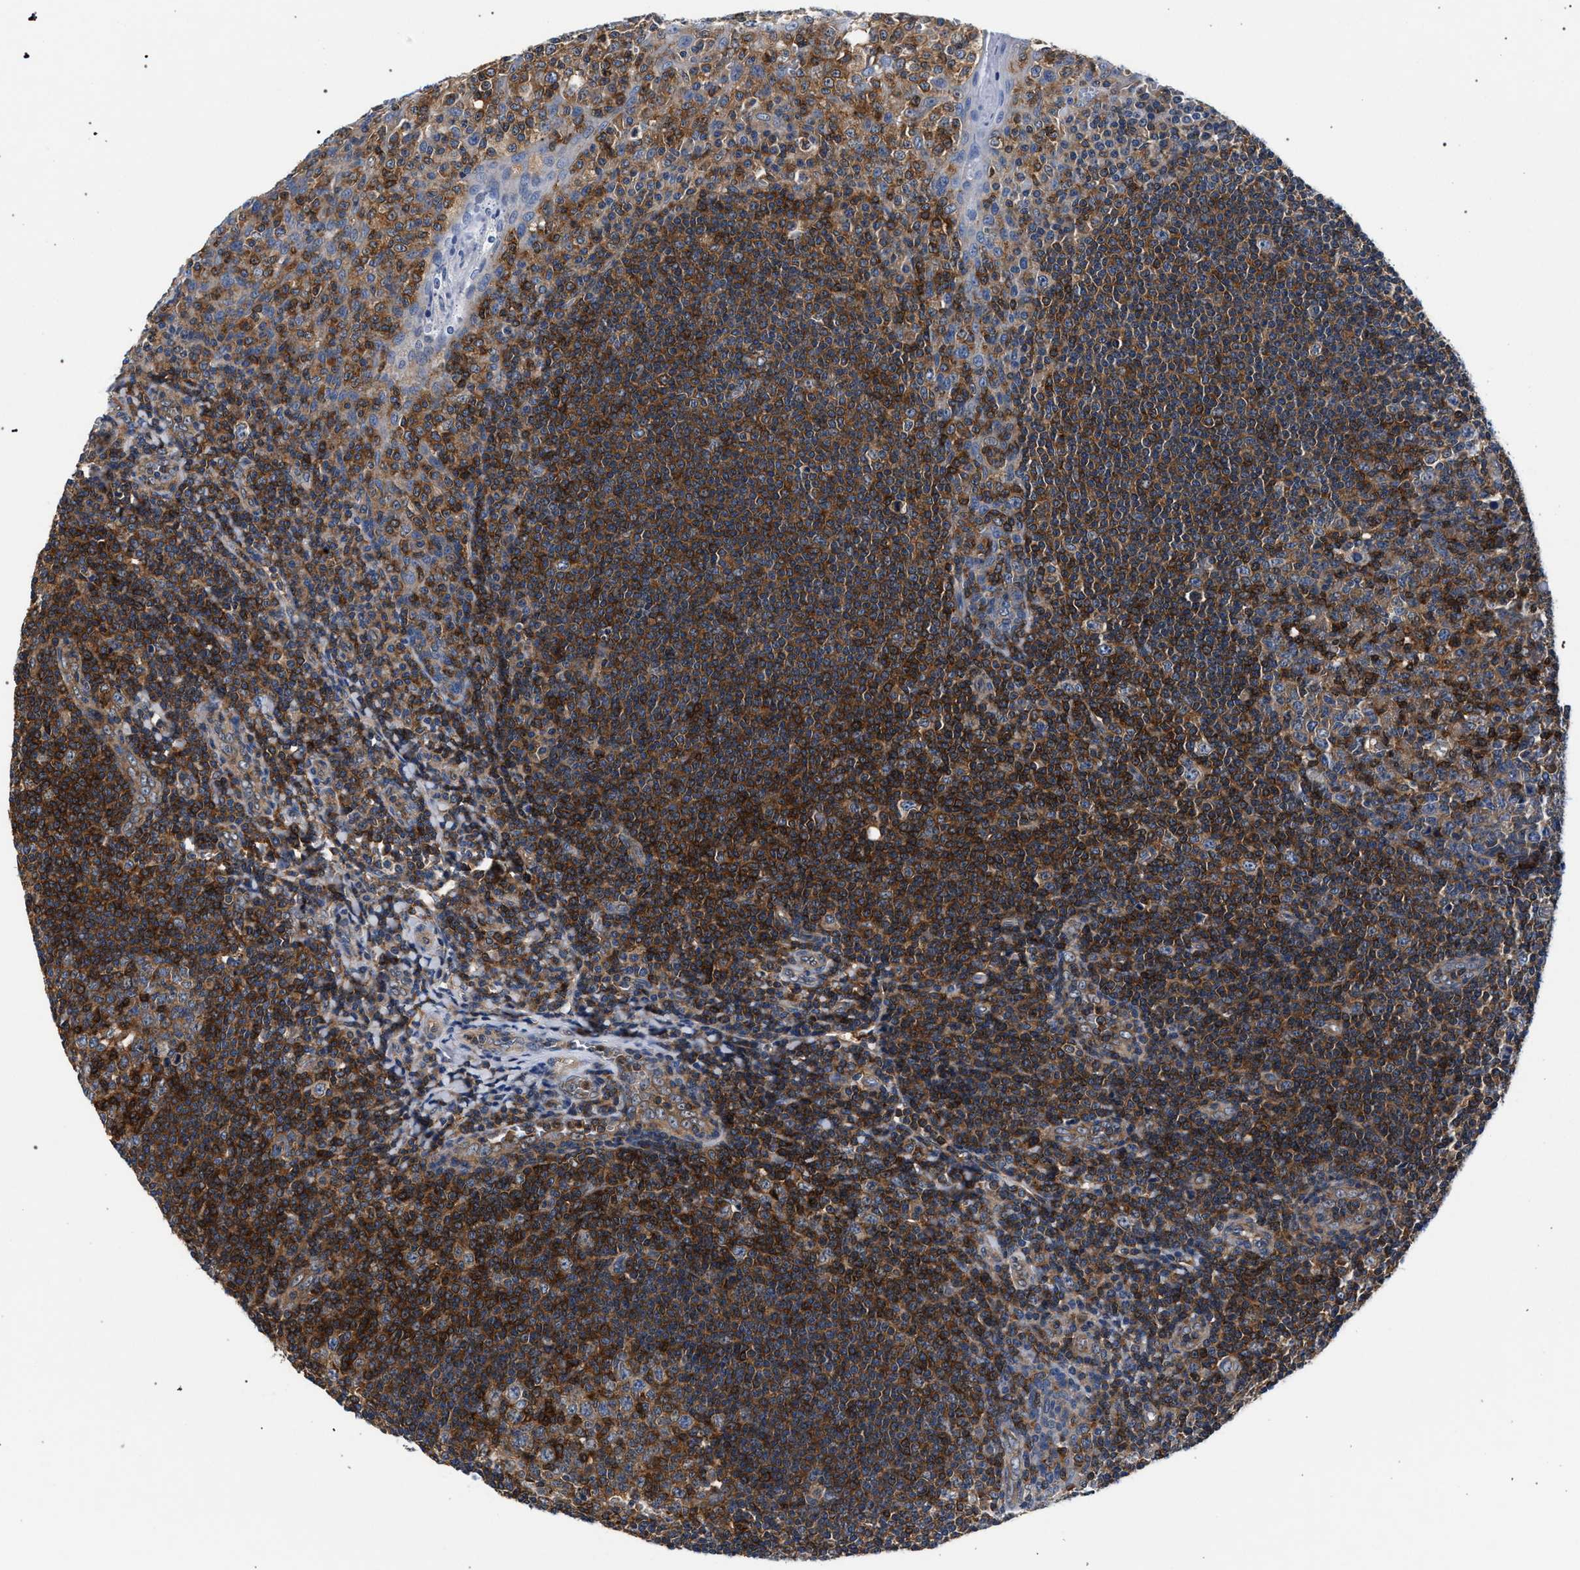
{"staining": {"intensity": "strong", "quantity": ">75%", "location": "cytoplasmic/membranous"}, "tissue": "tonsil", "cell_type": "Germinal center cells", "image_type": "normal", "snomed": [{"axis": "morphology", "description": "Normal tissue, NOS"}, {"axis": "topography", "description": "Tonsil"}], "caption": "Immunohistochemistry (IHC) histopathology image of unremarkable tonsil: tonsil stained using immunohistochemistry displays high levels of strong protein expression localized specifically in the cytoplasmic/membranous of germinal center cells, appearing as a cytoplasmic/membranous brown color.", "gene": "LASP1", "patient": {"sex": "male", "age": 31}}